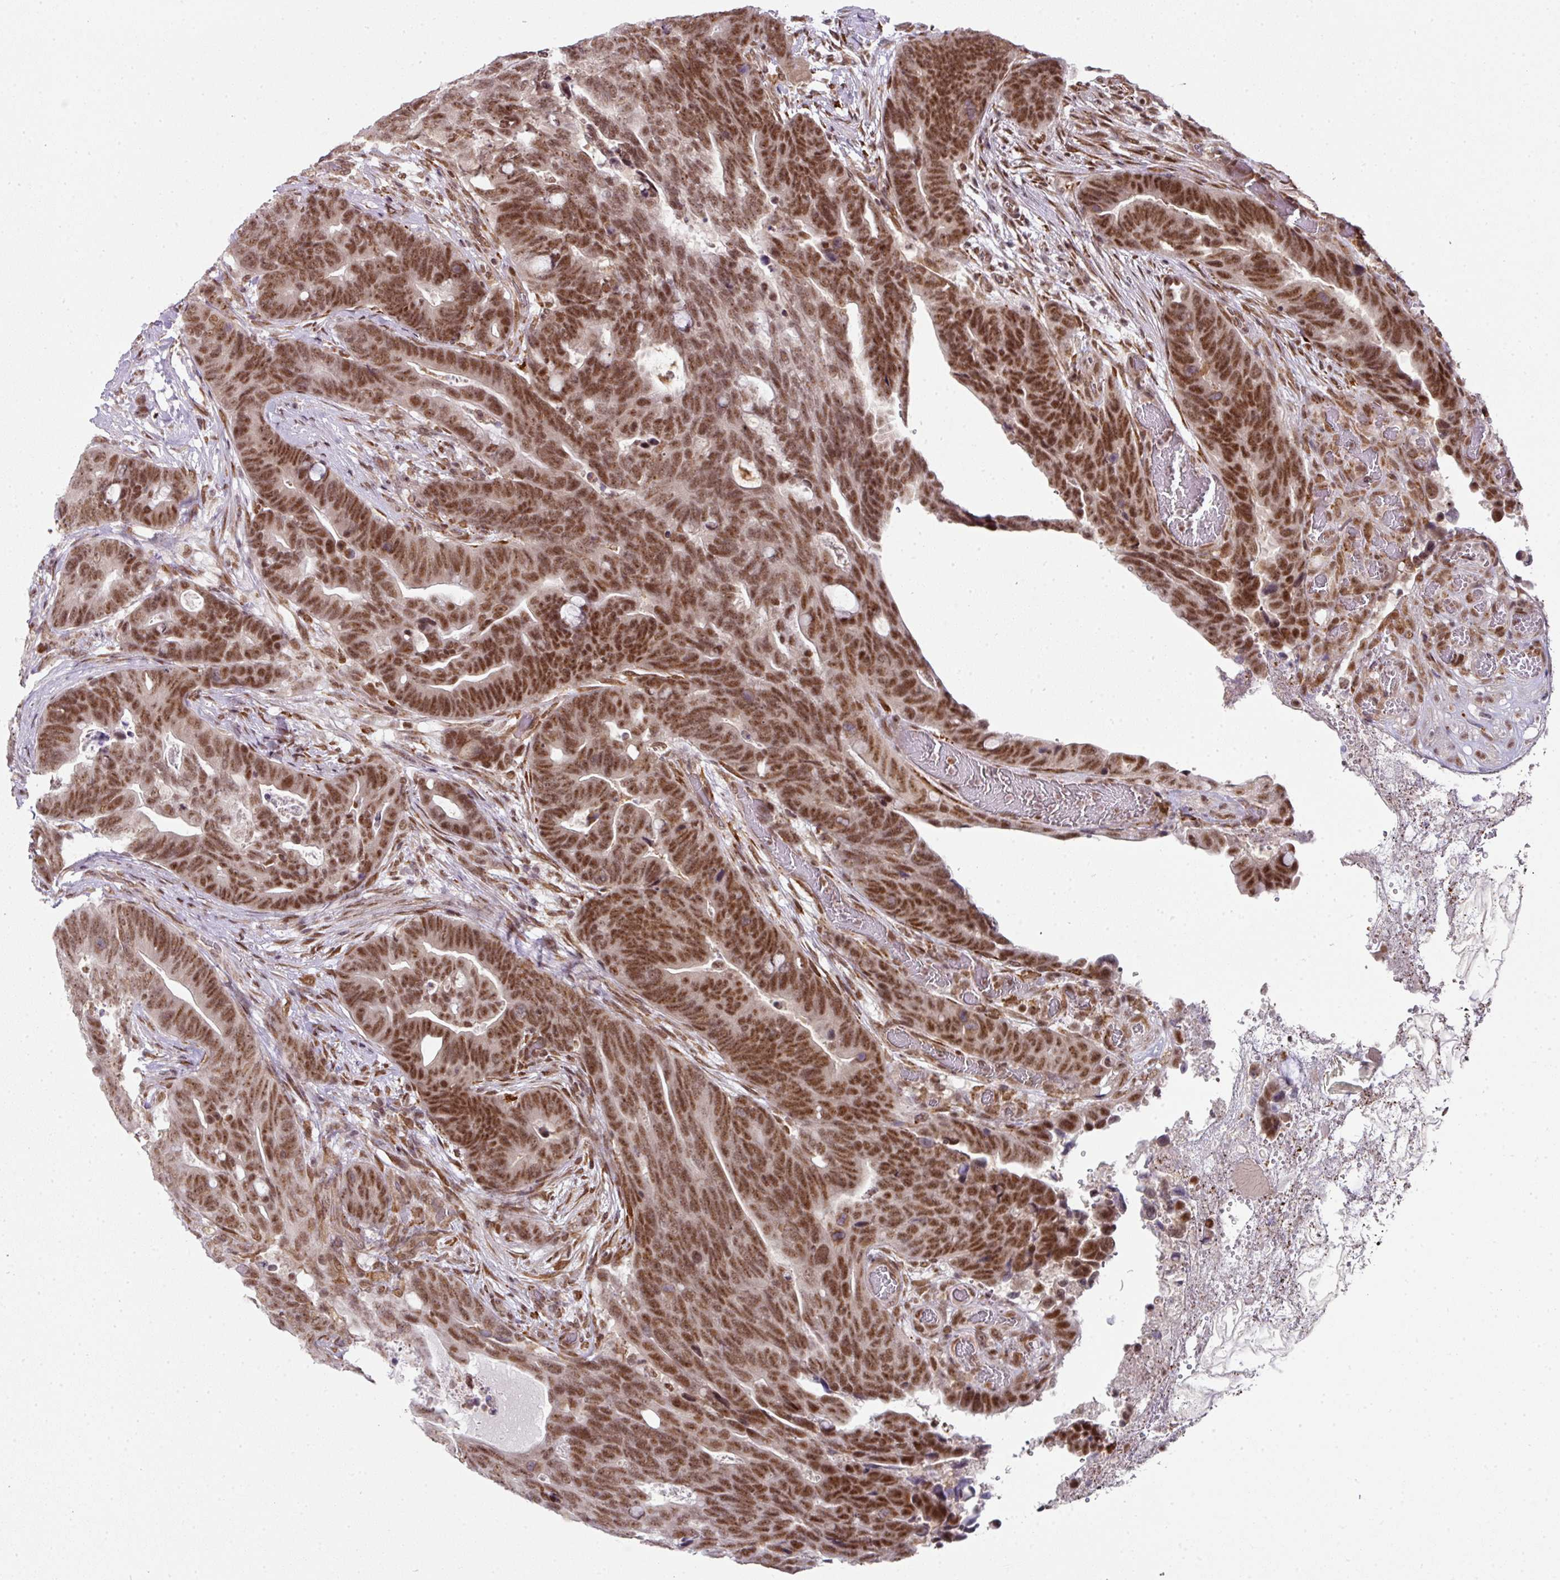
{"staining": {"intensity": "moderate", "quantity": ">75%", "location": "nuclear"}, "tissue": "colorectal cancer", "cell_type": "Tumor cells", "image_type": "cancer", "snomed": [{"axis": "morphology", "description": "Adenocarcinoma, NOS"}, {"axis": "topography", "description": "Colon"}], "caption": "Protein staining shows moderate nuclear positivity in approximately >75% of tumor cells in colorectal cancer.", "gene": "NFYA", "patient": {"sex": "female", "age": 82}}